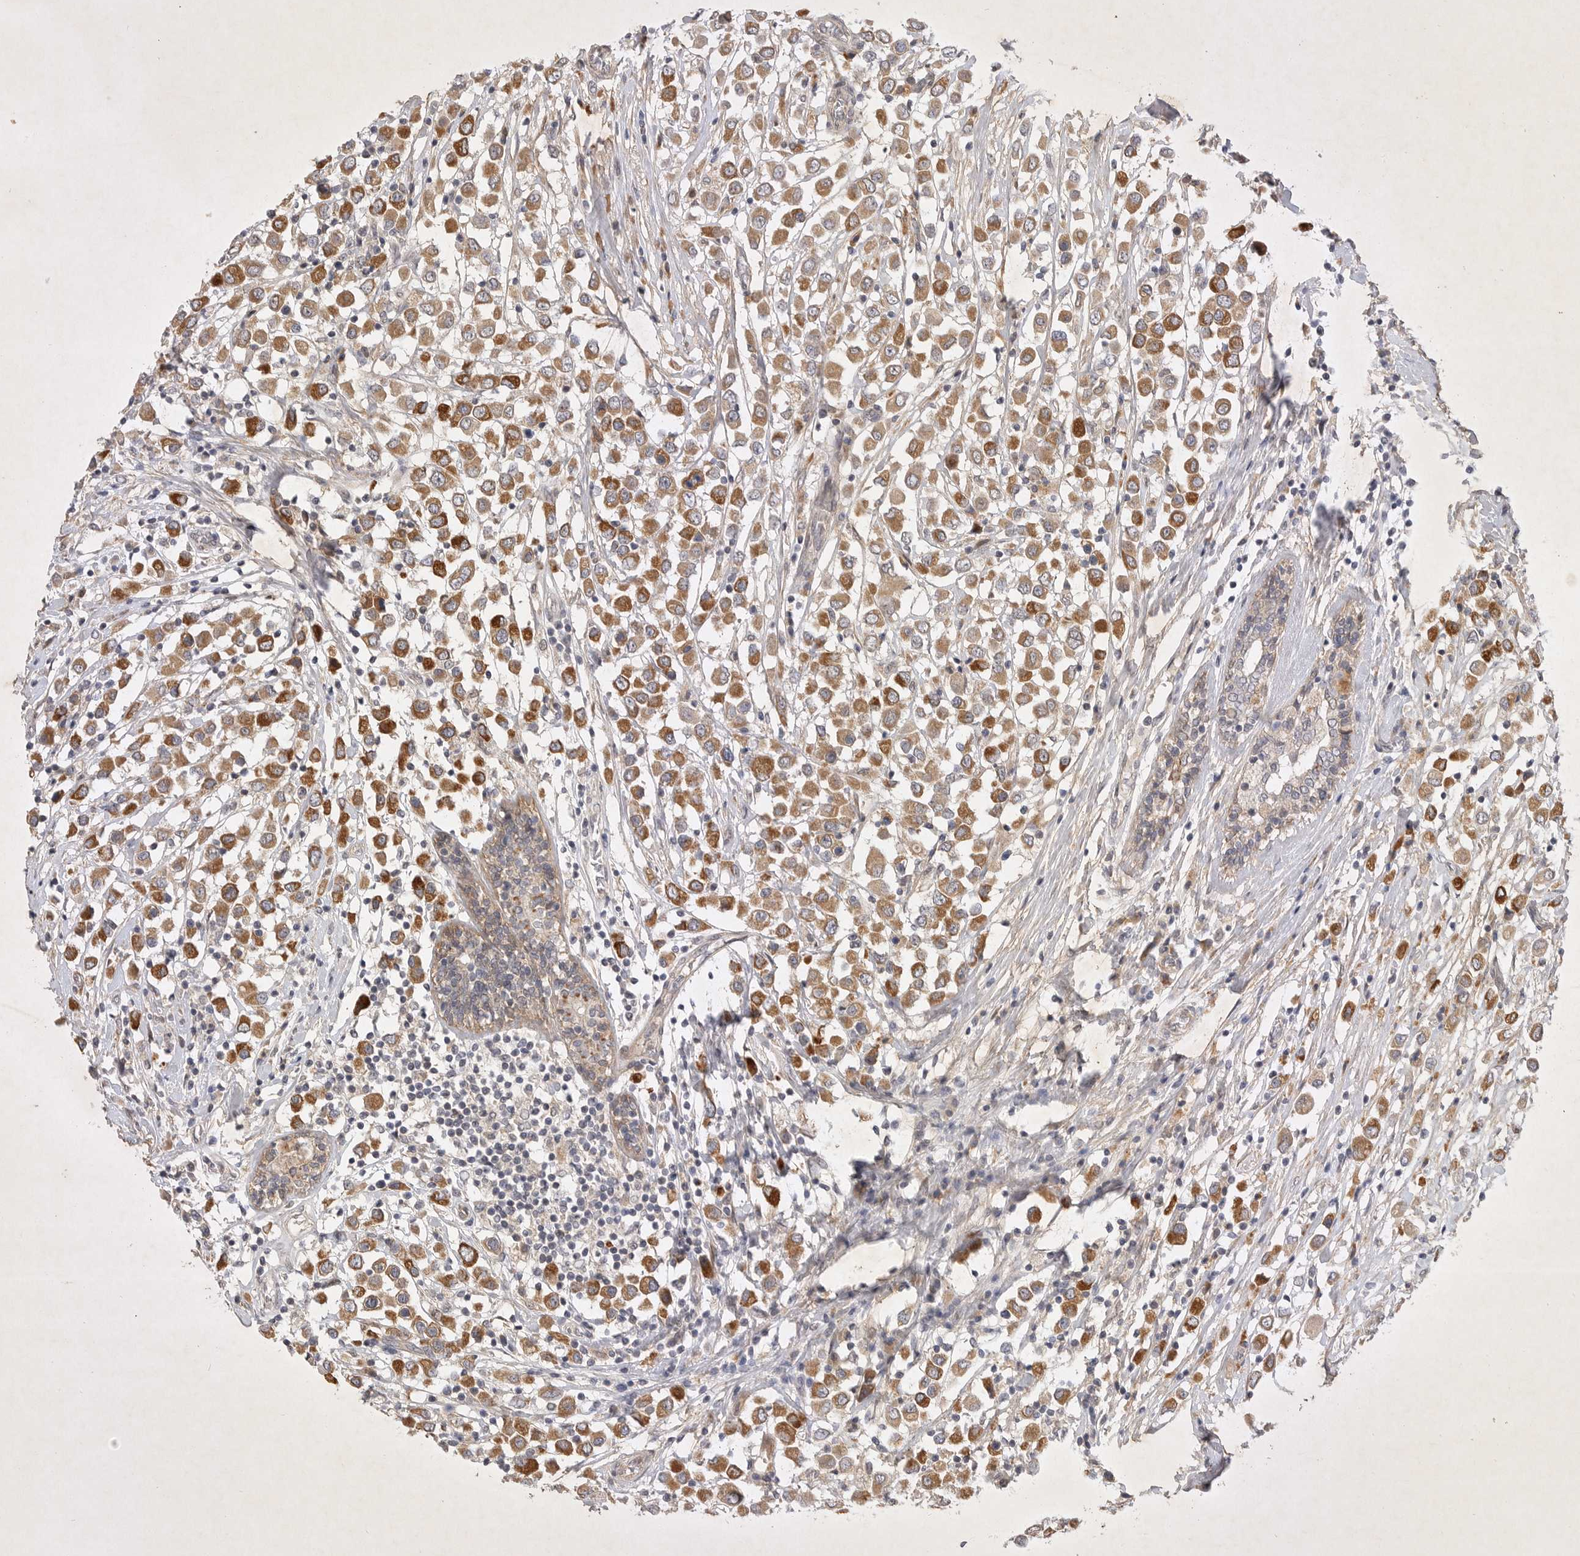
{"staining": {"intensity": "moderate", "quantity": ">75%", "location": "cytoplasmic/membranous"}, "tissue": "breast cancer", "cell_type": "Tumor cells", "image_type": "cancer", "snomed": [{"axis": "morphology", "description": "Duct carcinoma"}, {"axis": "topography", "description": "Breast"}], "caption": "This is a photomicrograph of IHC staining of intraductal carcinoma (breast), which shows moderate expression in the cytoplasmic/membranous of tumor cells.", "gene": "PTPDC1", "patient": {"sex": "female", "age": 61}}